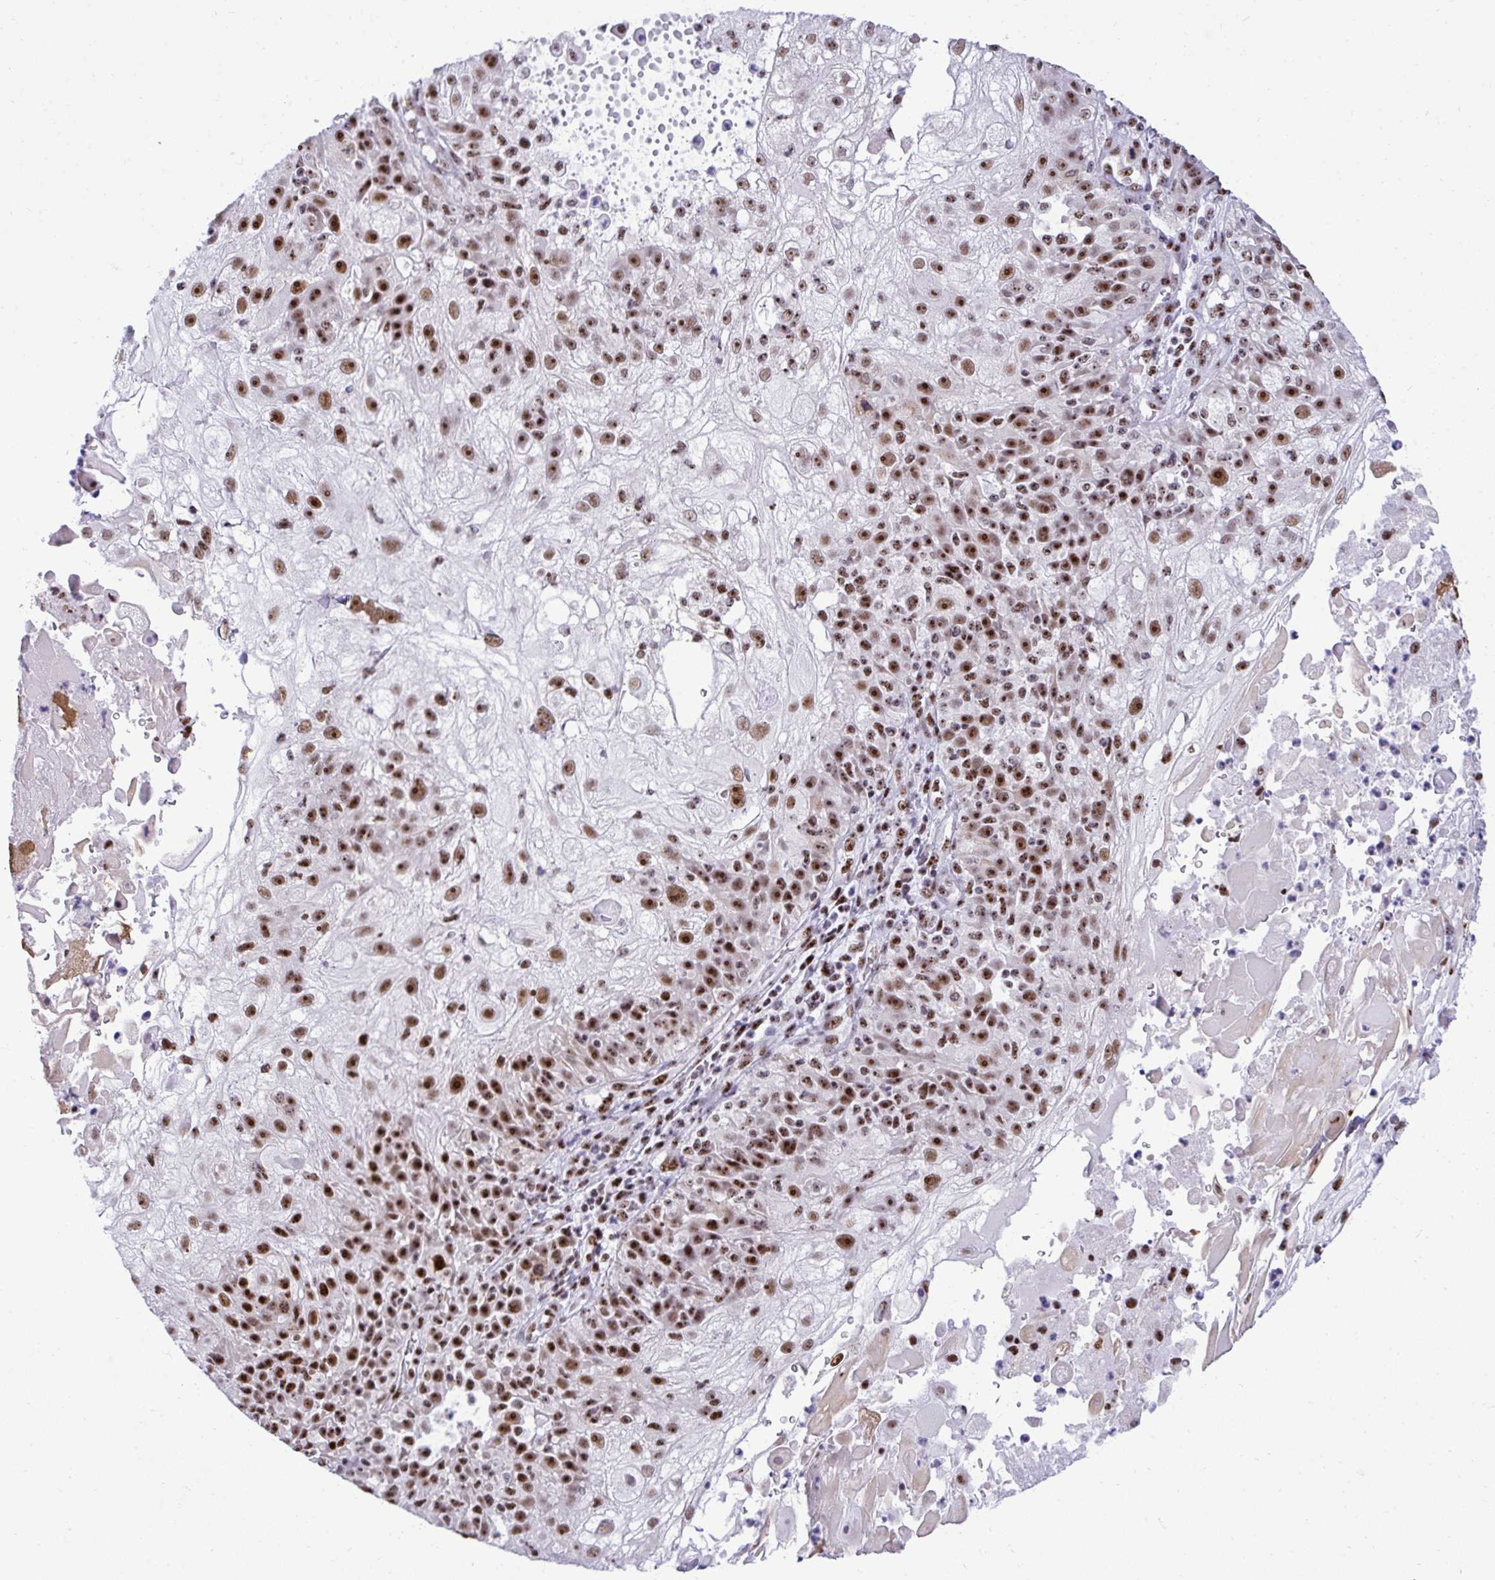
{"staining": {"intensity": "strong", "quantity": ">75%", "location": "nuclear"}, "tissue": "skin cancer", "cell_type": "Tumor cells", "image_type": "cancer", "snomed": [{"axis": "morphology", "description": "Normal tissue, NOS"}, {"axis": "morphology", "description": "Squamous cell carcinoma, NOS"}, {"axis": "topography", "description": "Skin"}], "caption": "This image displays IHC staining of squamous cell carcinoma (skin), with high strong nuclear staining in about >75% of tumor cells.", "gene": "PELP1", "patient": {"sex": "female", "age": 83}}